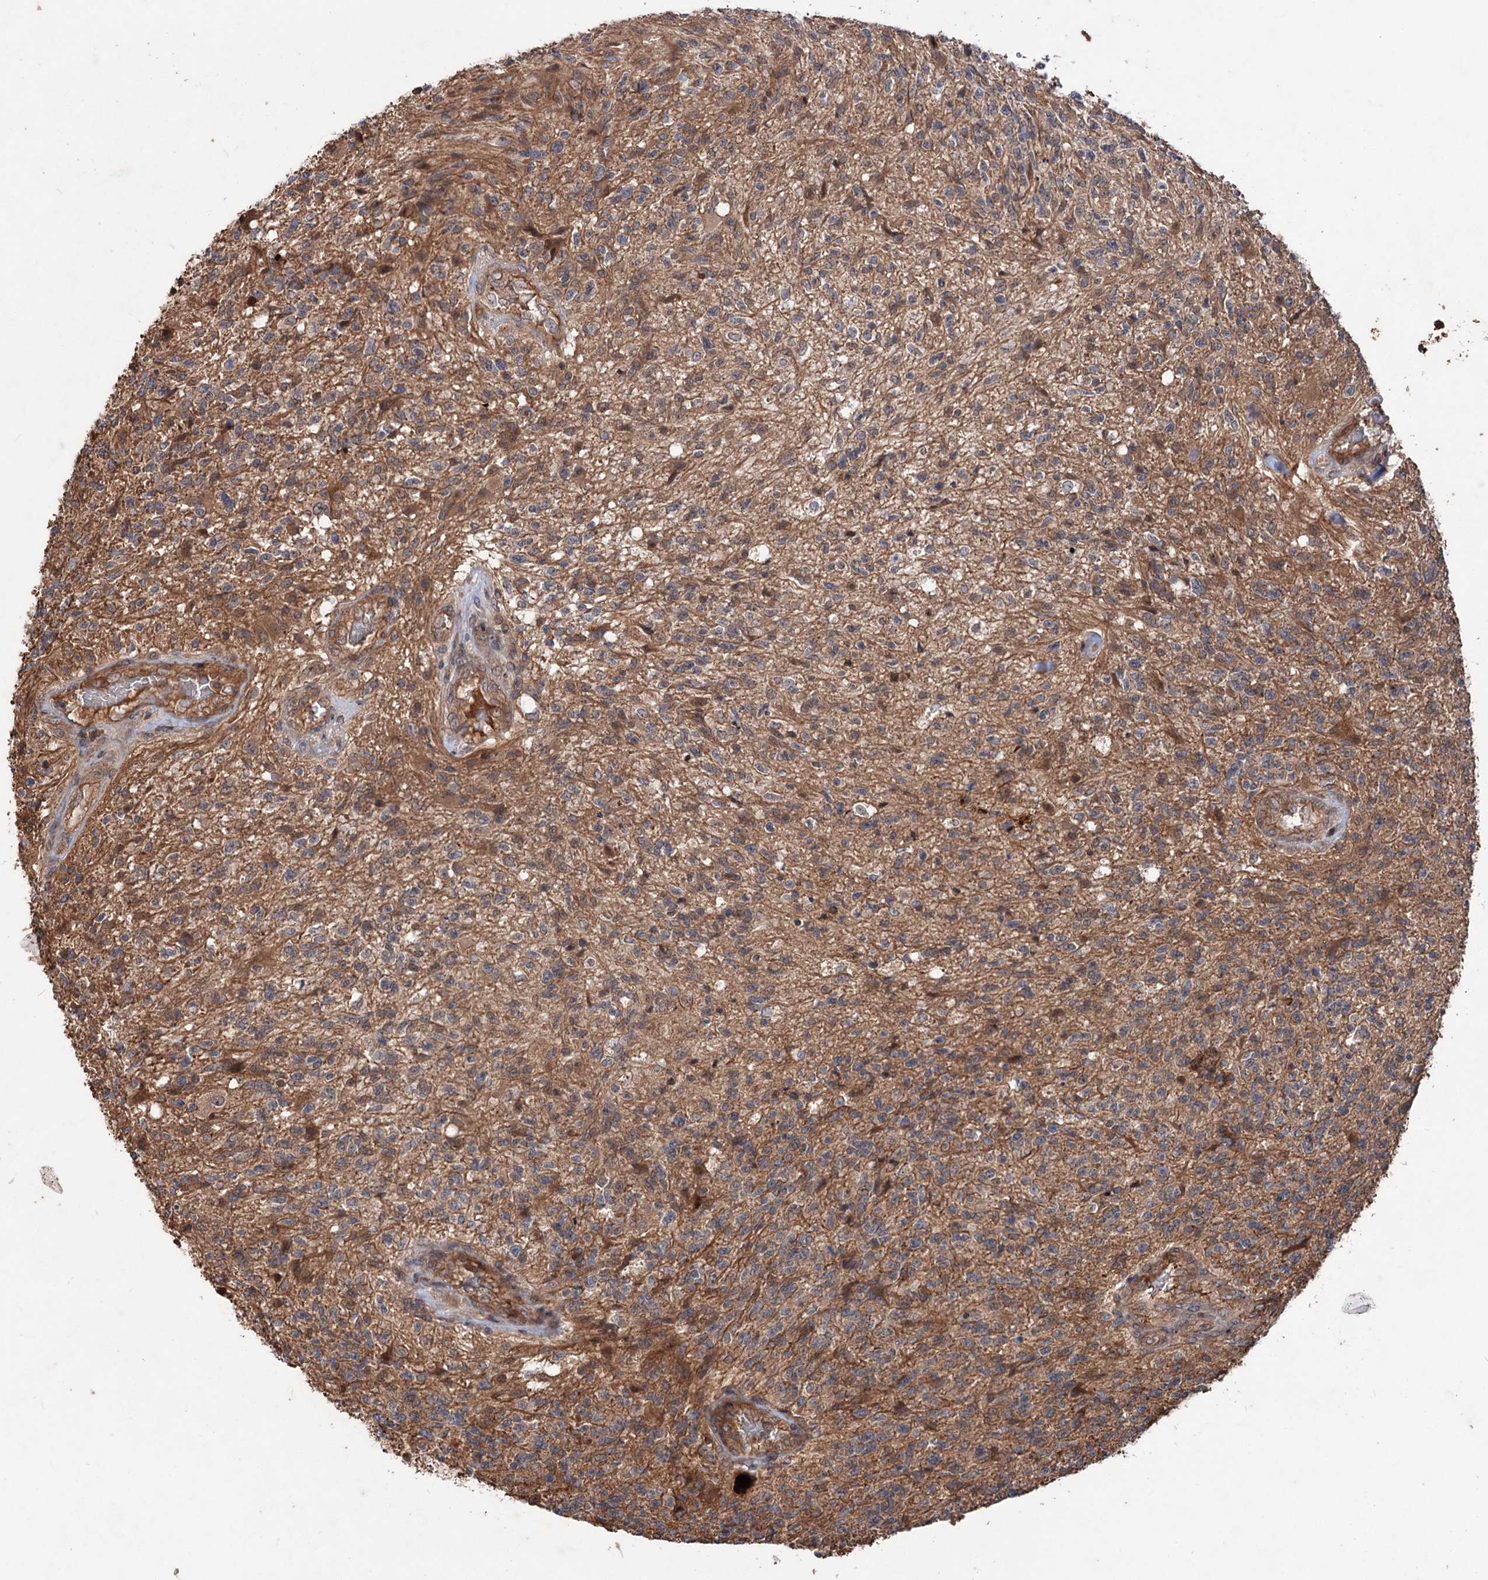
{"staining": {"intensity": "moderate", "quantity": "<25%", "location": "cytoplasmic/membranous"}, "tissue": "glioma", "cell_type": "Tumor cells", "image_type": "cancer", "snomed": [{"axis": "morphology", "description": "Glioma, malignant, High grade"}, {"axis": "topography", "description": "Brain"}], "caption": "A photomicrograph showing moderate cytoplasmic/membranous expression in approximately <25% of tumor cells in high-grade glioma (malignant), as visualized by brown immunohistochemical staining.", "gene": "ADK", "patient": {"sex": "male", "age": 56}}